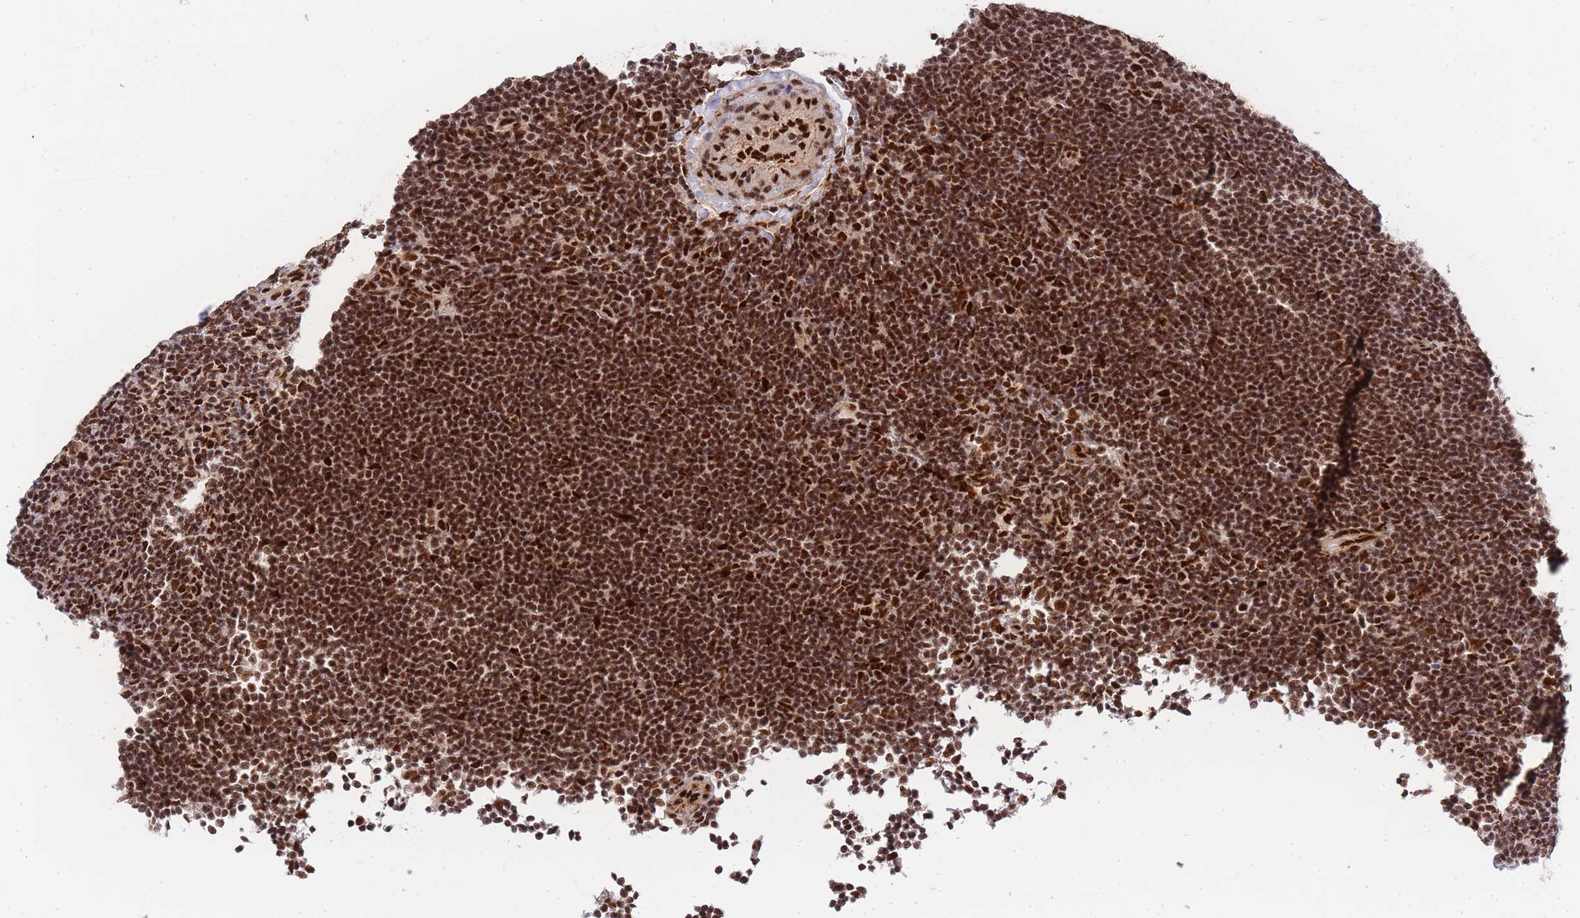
{"staining": {"intensity": "strong", "quantity": ">75%", "location": "nuclear"}, "tissue": "lymphoma", "cell_type": "Tumor cells", "image_type": "cancer", "snomed": [{"axis": "morphology", "description": "Hodgkin's disease, NOS"}, {"axis": "topography", "description": "Lymph node"}], "caption": "High-power microscopy captured an immunohistochemistry (IHC) micrograph of lymphoma, revealing strong nuclear positivity in about >75% of tumor cells.", "gene": "PRKDC", "patient": {"sex": "female", "age": 57}}